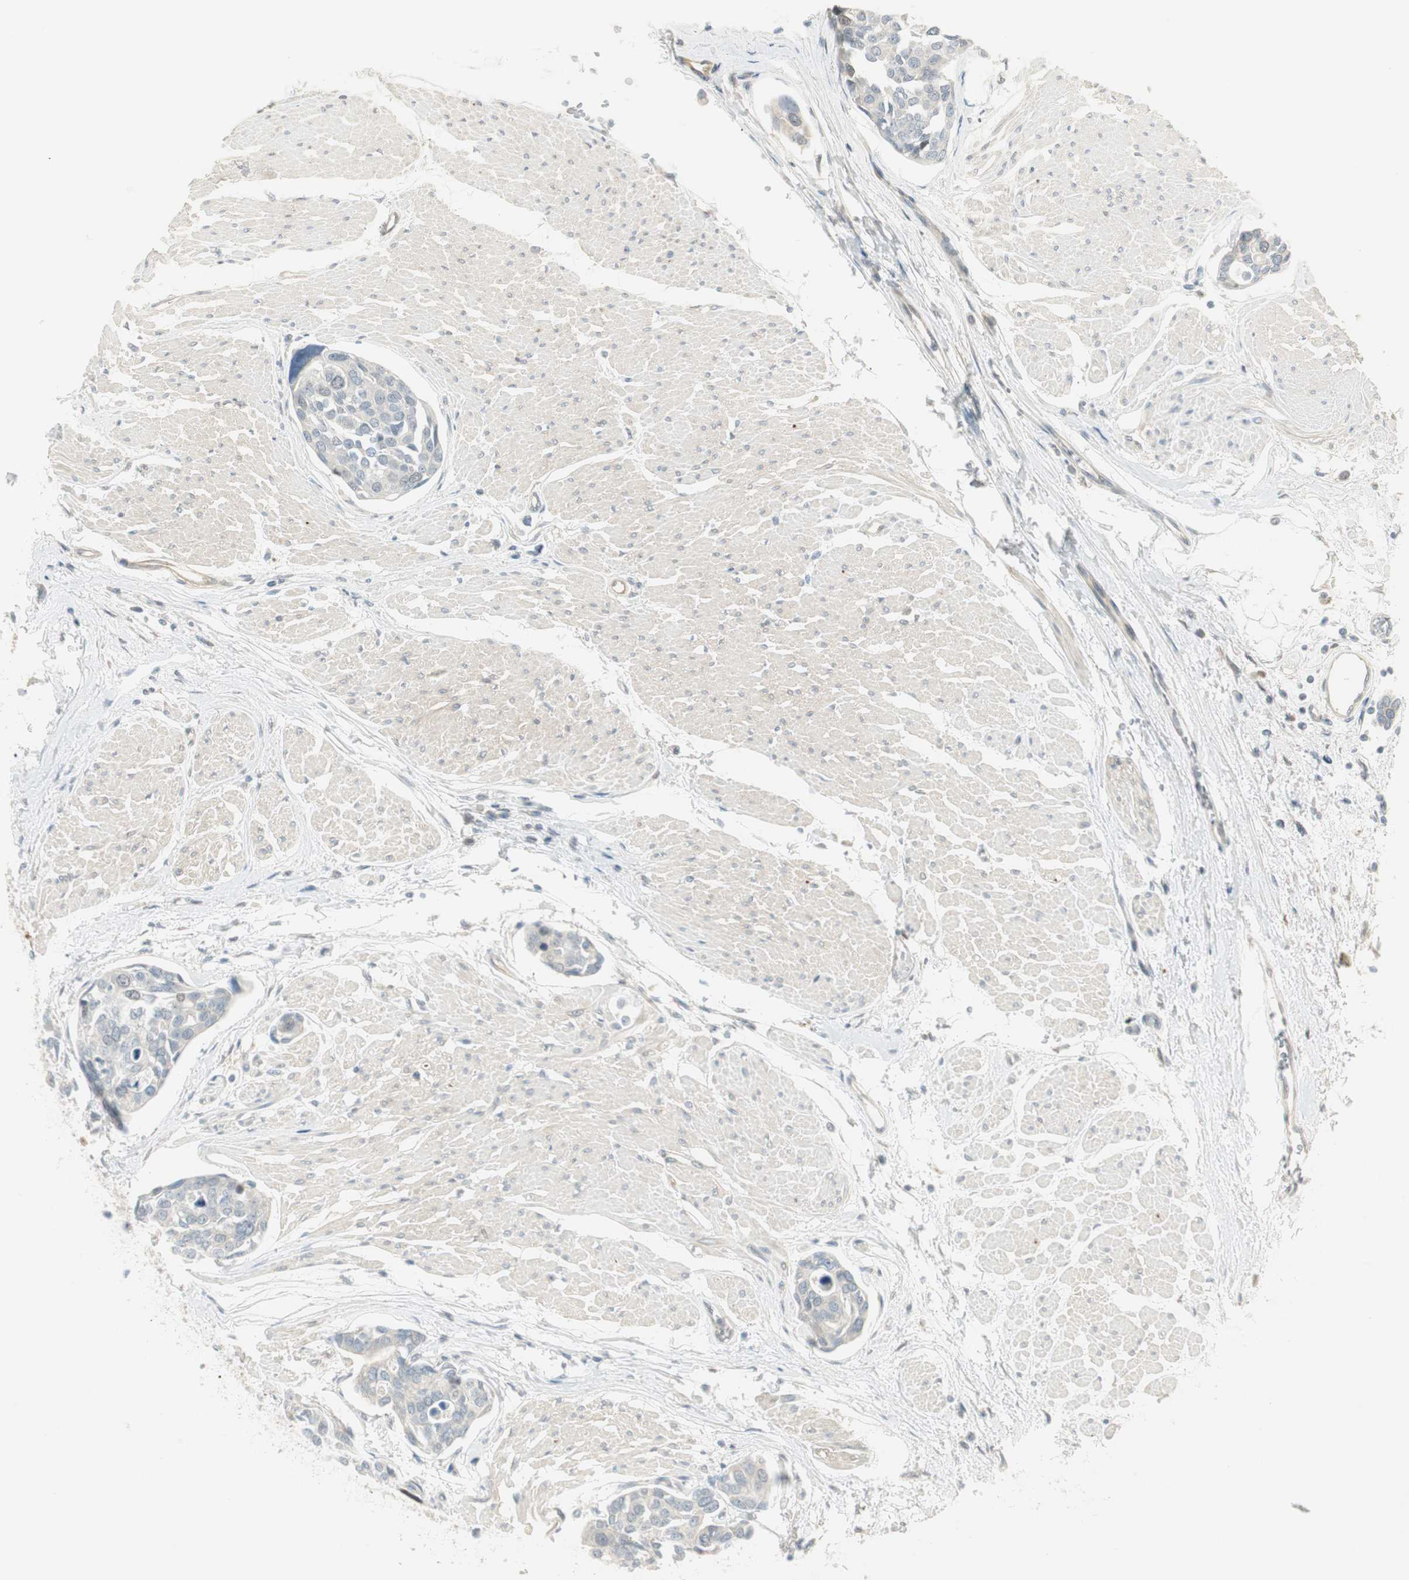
{"staining": {"intensity": "weak", "quantity": "<25%", "location": "cytoplasmic/membranous"}, "tissue": "urothelial cancer", "cell_type": "Tumor cells", "image_type": "cancer", "snomed": [{"axis": "morphology", "description": "Urothelial carcinoma, High grade"}, {"axis": "topography", "description": "Urinary bladder"}], "caption": "IHC photomicrograph of urothelial carcinoma (high-grade) stained for a protein (brown), which shows no expression in tumor cells.", "gene": "STON1-GTF2A1L", "patient": {"sex": "male", "age": 78}}